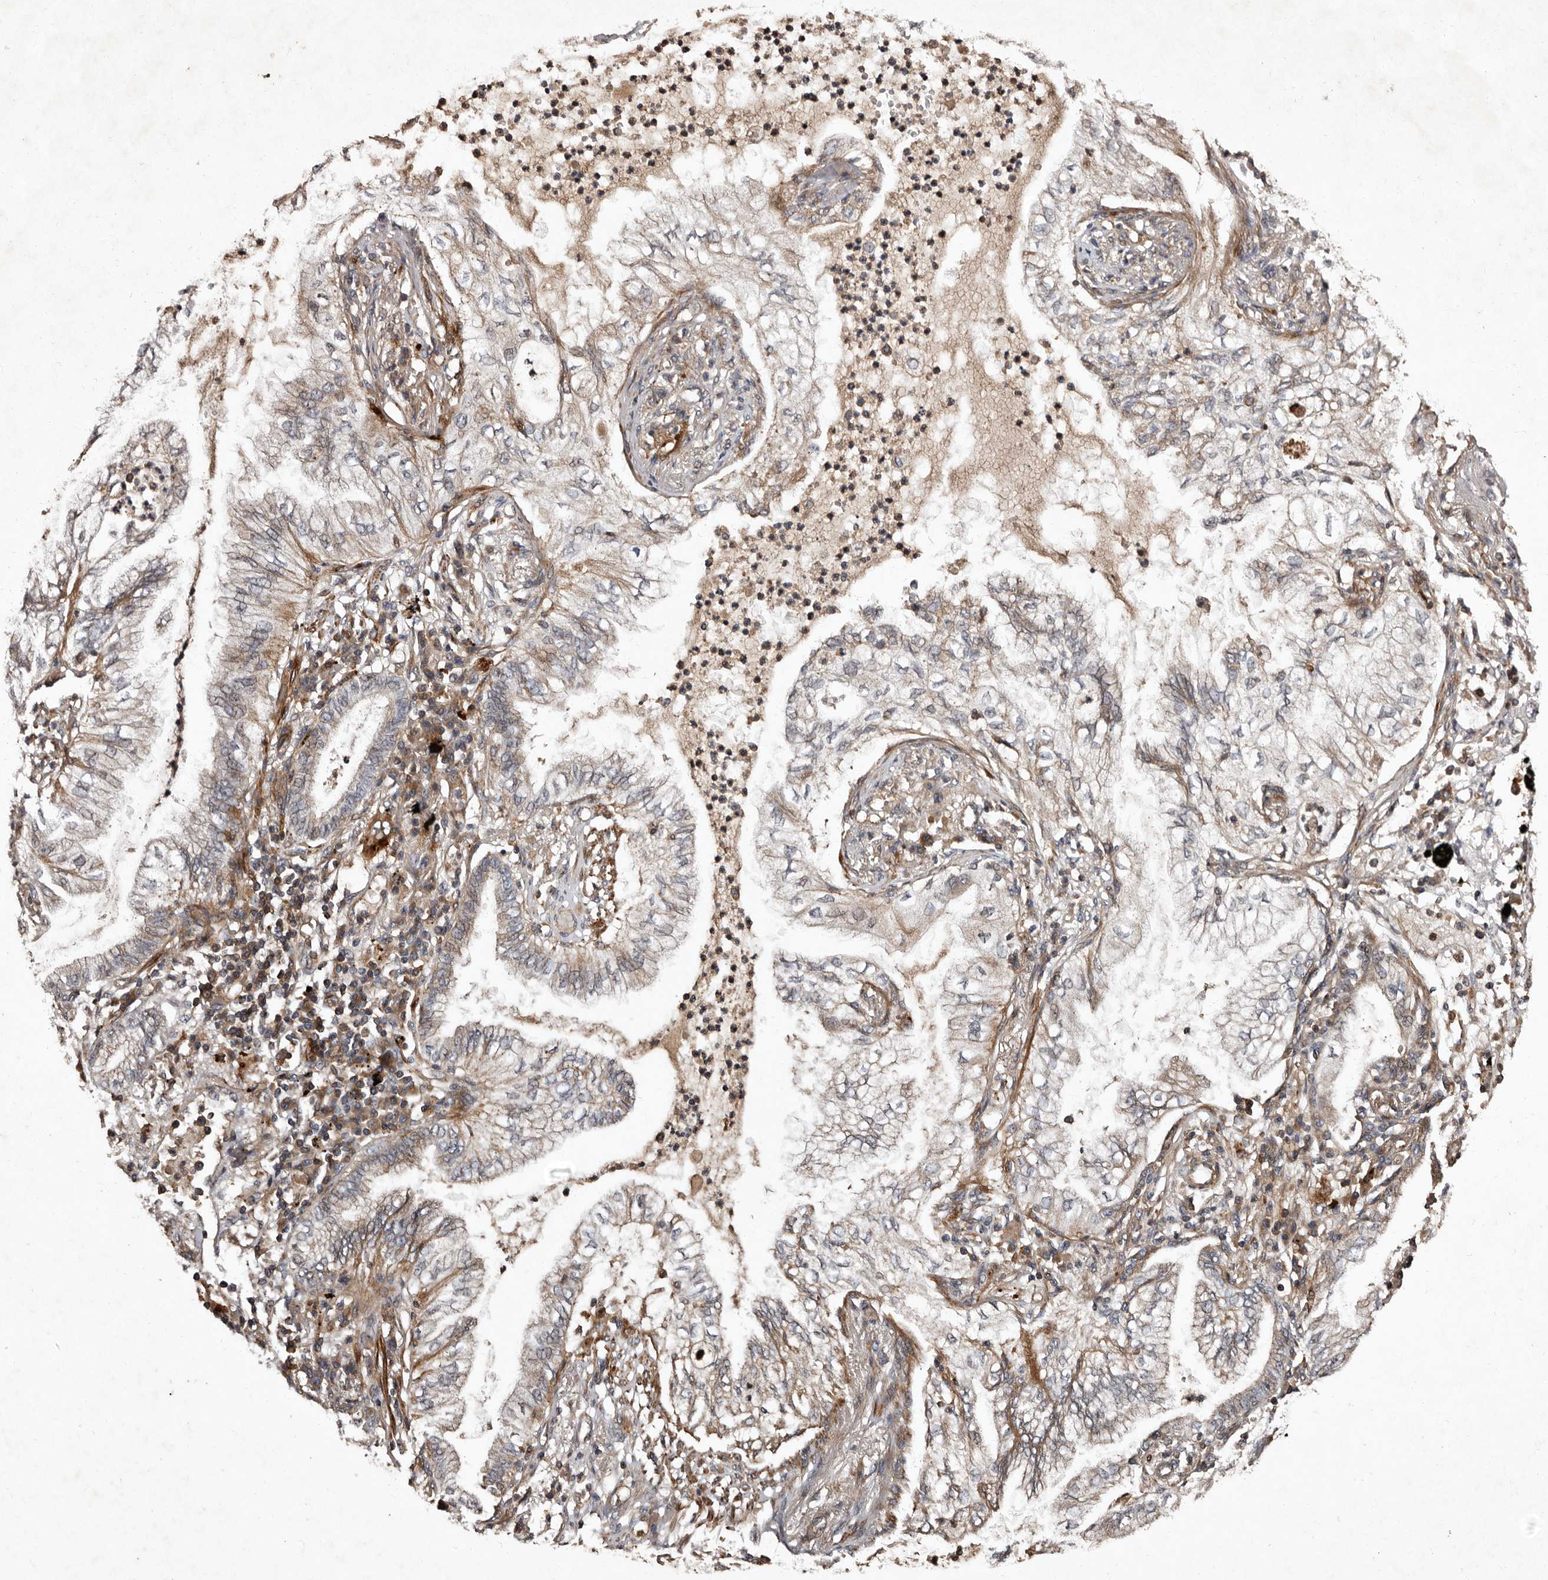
{"staining": {"intensity": "moderate", "quantity": "25%-75%", "location": "cytoplasmic/membranous"}, "tissue": "lung cancer", "cell_type": "Tumor cells", "image_type": "cancer", "snomed": [{"axis": "morphology", "description": "Normal tissue, NOS"}, {"axis": "morphology", "description": "Adenocarcinoma, NOS"}, {"axis": "topography", "description": "Bronchus"}, {"axis": "topography", "description": "Lung"}], "caption": "A histopathology image of lung cancer stained for a protein displays moderate cytoplasmic/membranous brown staining in tumor cells.", "gene": "PRKD3", "patient": {"sex": "female", "age": 70}}